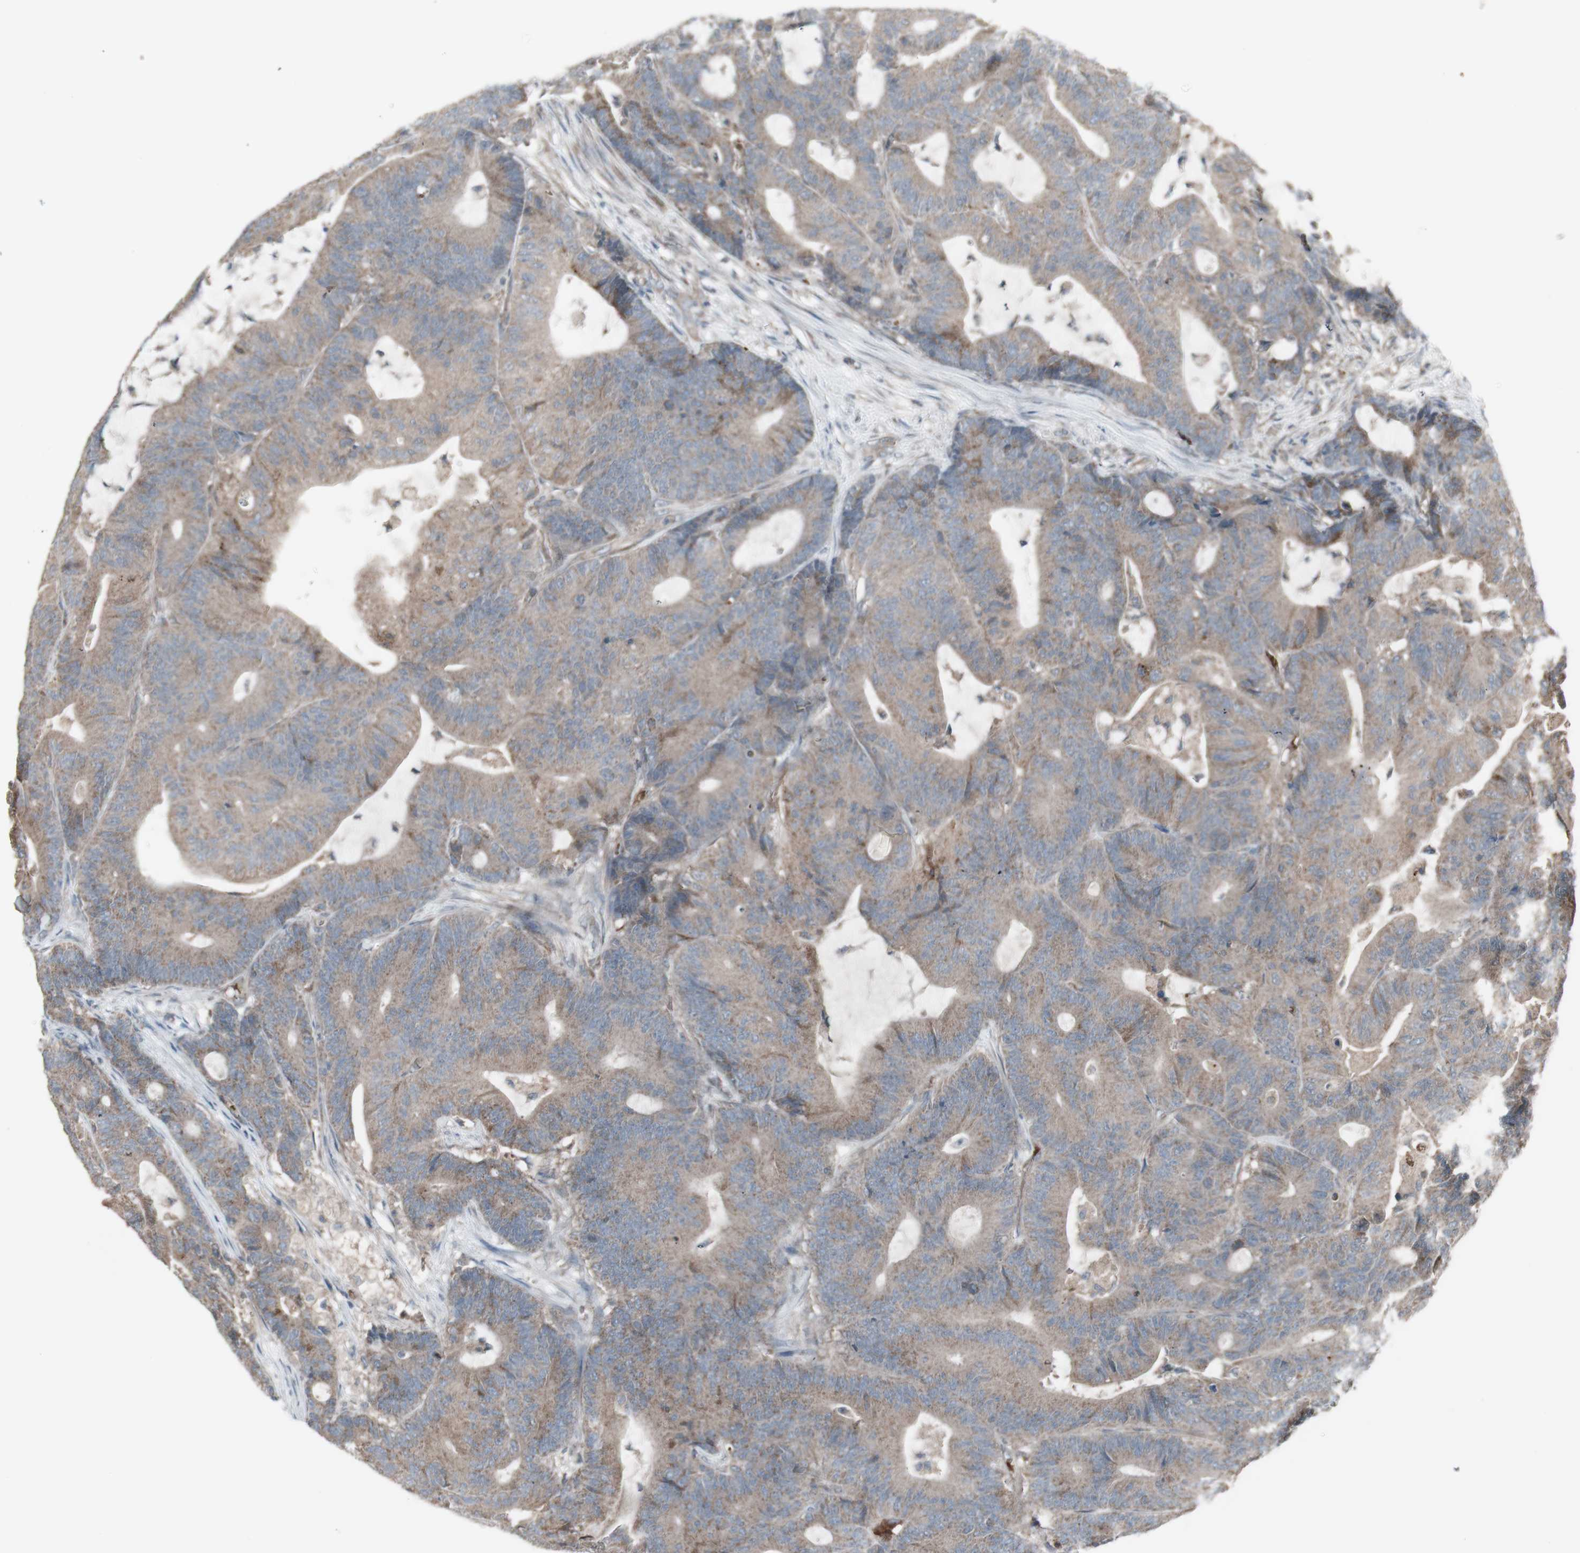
{"staining": {"intensity": "weak", "quantity": ">75%", "location": "cytoplasmic/membranous"}, "tissue": "colorectal cancer", "cell_type": "Tumor cells", "image_type": "cancer", "snomed": [{"axis": "morphology", "description": "Adenocarcinoma, NOS"}, {"axis": "topography", "description": "Colon"}], "caption": "Protein staining by immunohistochemistry (IHC) exhibits weak cytoplasmic/membranous positivity in approximately >75% of tumor cells in colorectal cancer.", "gene": "SHC1", "patient": {"sex": "female", "age": 84}}